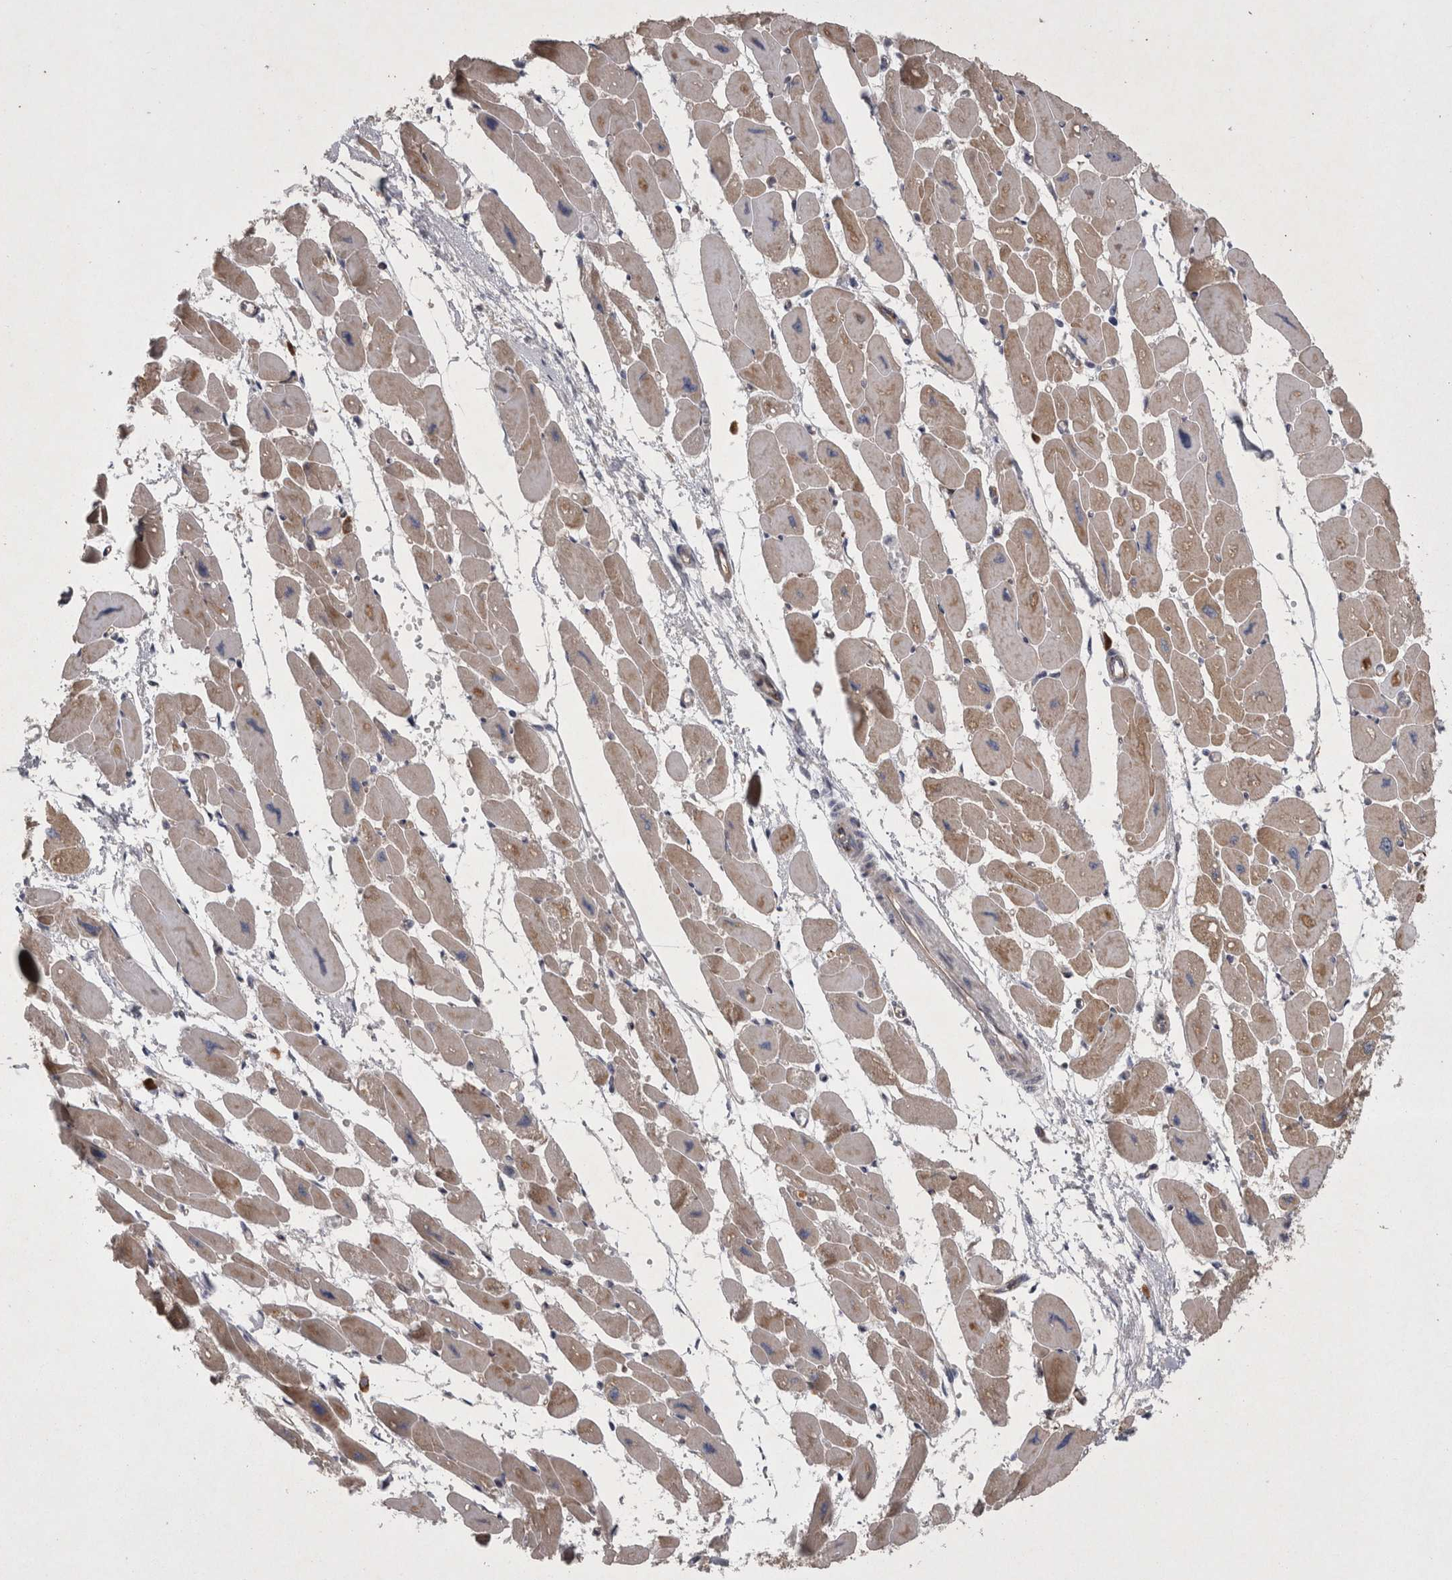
{"staining": {"intensity": "moderate", "quantity": ">75%", "location": "cytoplasmic/membranous"}, "tissue": "heart muscle", "cell_type": "Cardiomyocytes", "image_type": "normal", "snomed": [{"axis": "morphology", "description": "Normal tissue, NOS"}, {"axis": "topography", "description": "Heart"}], "caption": "Unremarkable heart muscle was stained to show a protein in brown. There is medium levels of moderate cytoplasmic/membranous staining in approximately >75% of cardiomyocytes. Using DAB (3,3'-diaminobenzidine) (brown) and hematoxylin (blue) stains, captured at high magnification using brightfield microscopy.", "gene": "TSPOAP1", "patient": {"sex": "female", "age": 54}}